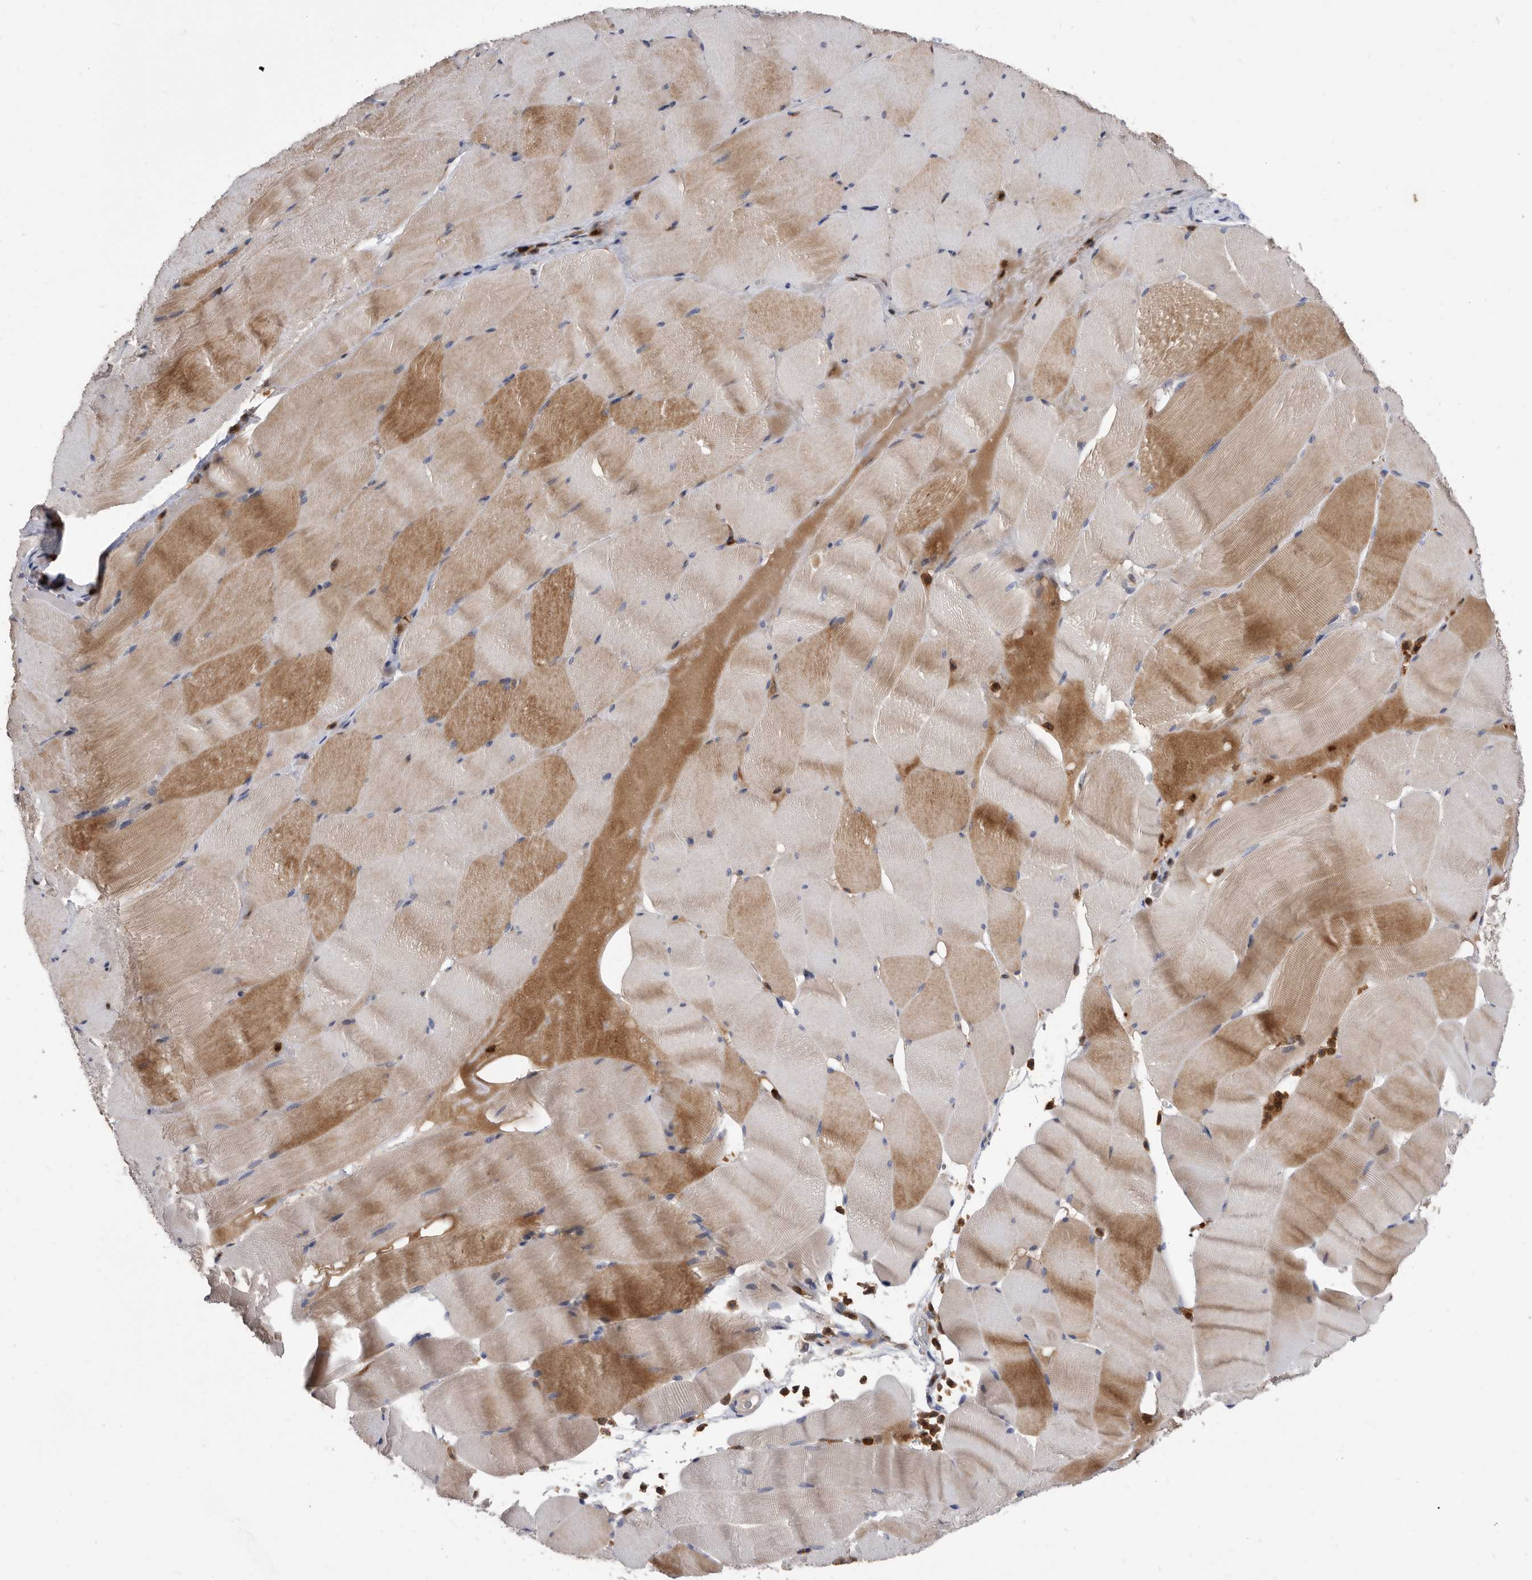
{"staining": {"intensity": "moderate", "quantity": ">75%", "location": "cytoplasmic/membranous"}, "tissue": "skeletal muscle", "cell_type": "Myocytes", "image_type": "normal", "snomed": [{"axis": "morphology", "description": "Normal tissue, NOS"}, {"axis": "topography", "description": "Skeletal muscle"}], "caption": "The image reveals staining of benign skeletal muscle, revealing moderate cytoplasmic/membranous protein expression (brown color) within myocytes. (IHC, brightfield microscopy, high magnification).", "gene": "CRISPLD2", "patient": {"sex": "male", "age": 62}}